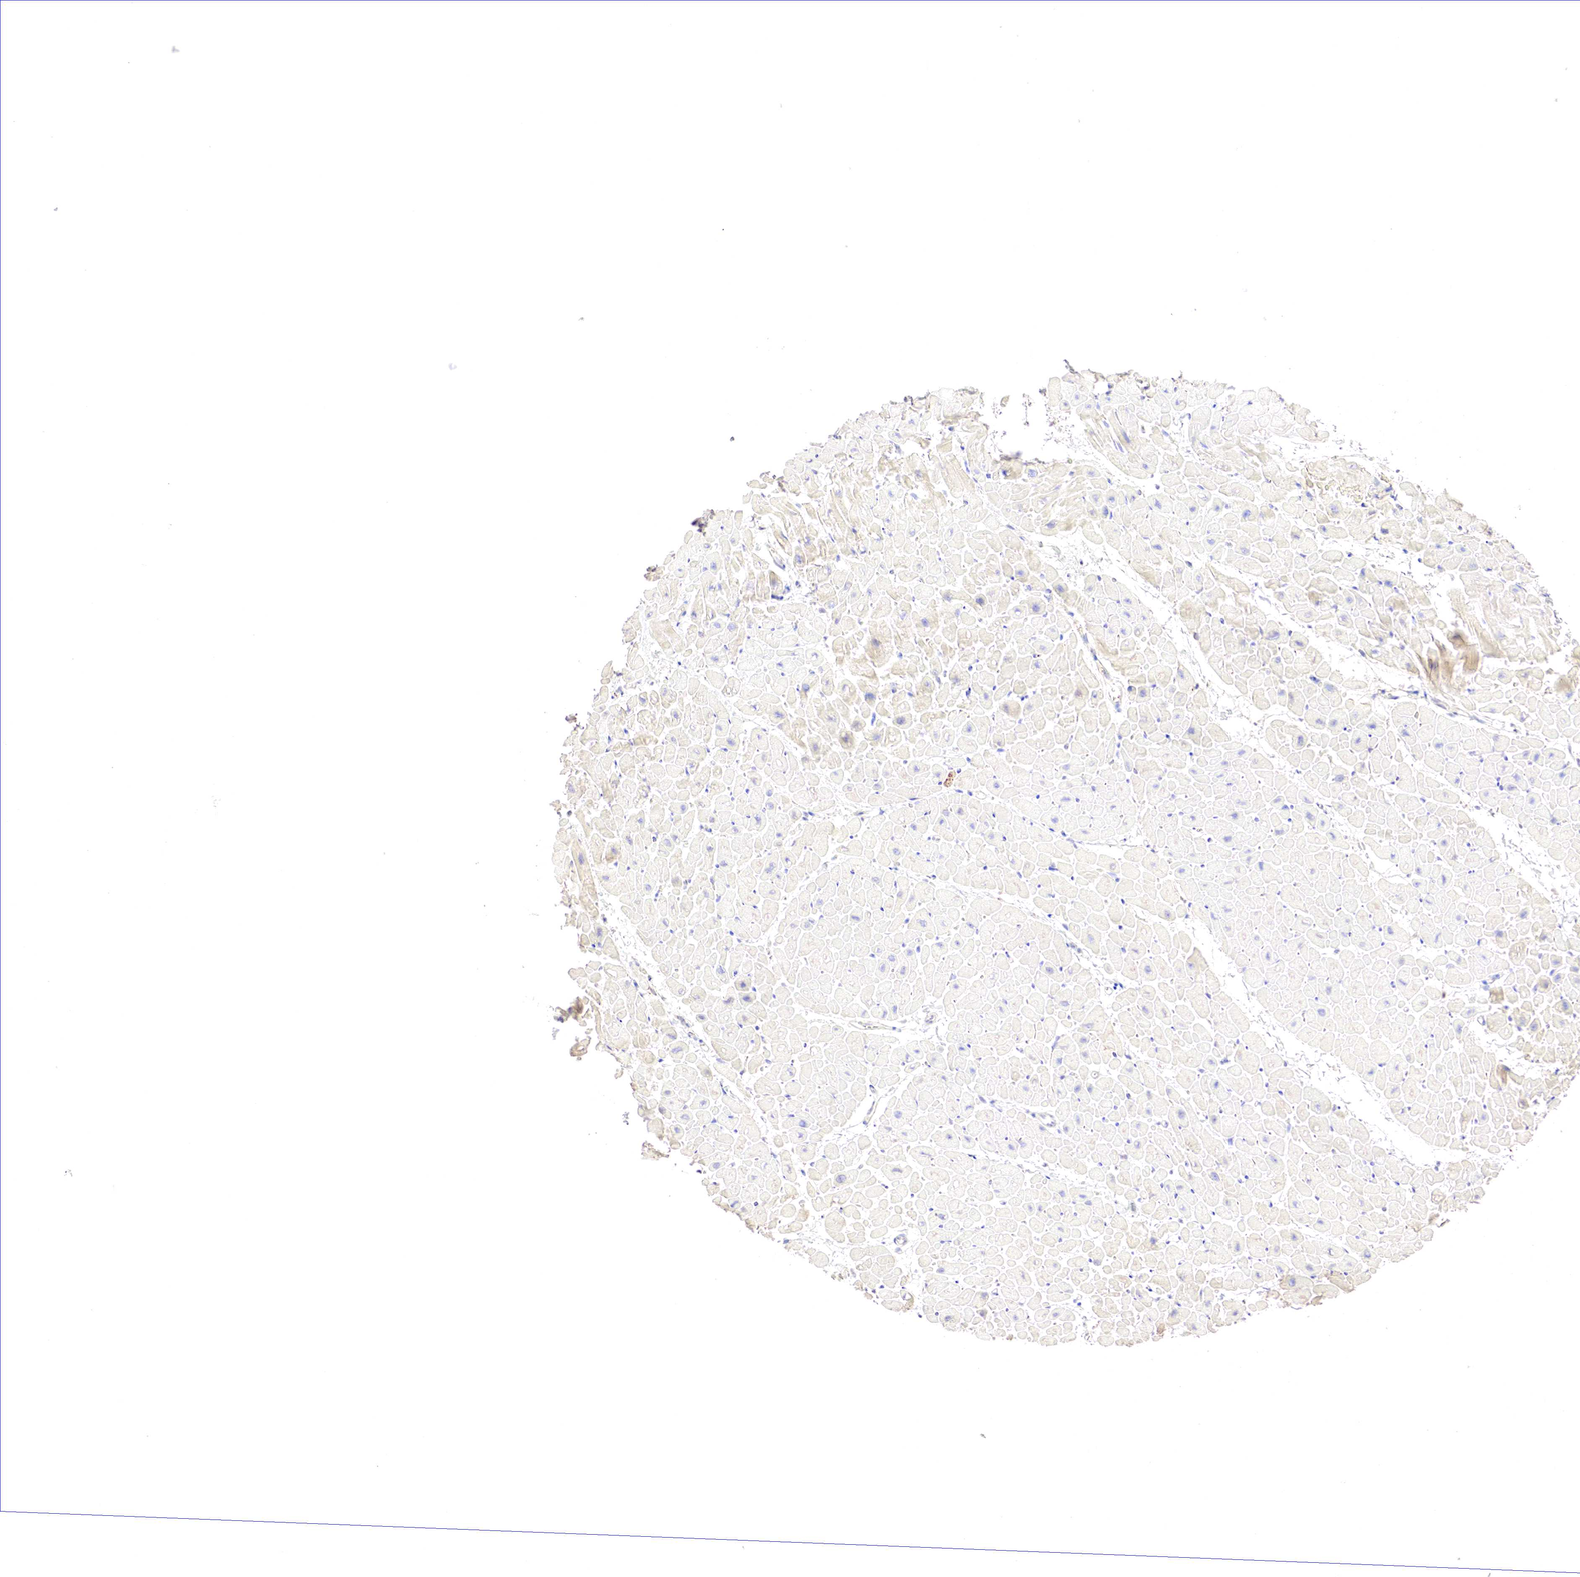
{"staining": {"intensity": "negative", "quantity": "none", "location": "none"}, "tissue": "heart muscle", "cell_type": "Cardiomyocytes", "image_type": "normal", "snomed": [{"axis": "morphology", "description": "Normal tissue, NOS"}, {"axis": "topography", "description": "Heart"}], "caption": "Human heart muscle stained for a protein using immunohistochemistry shows no staining in cardiomyocytes.", "gene": "GATA1", "patient": {"sex": "male", "age": 45}}